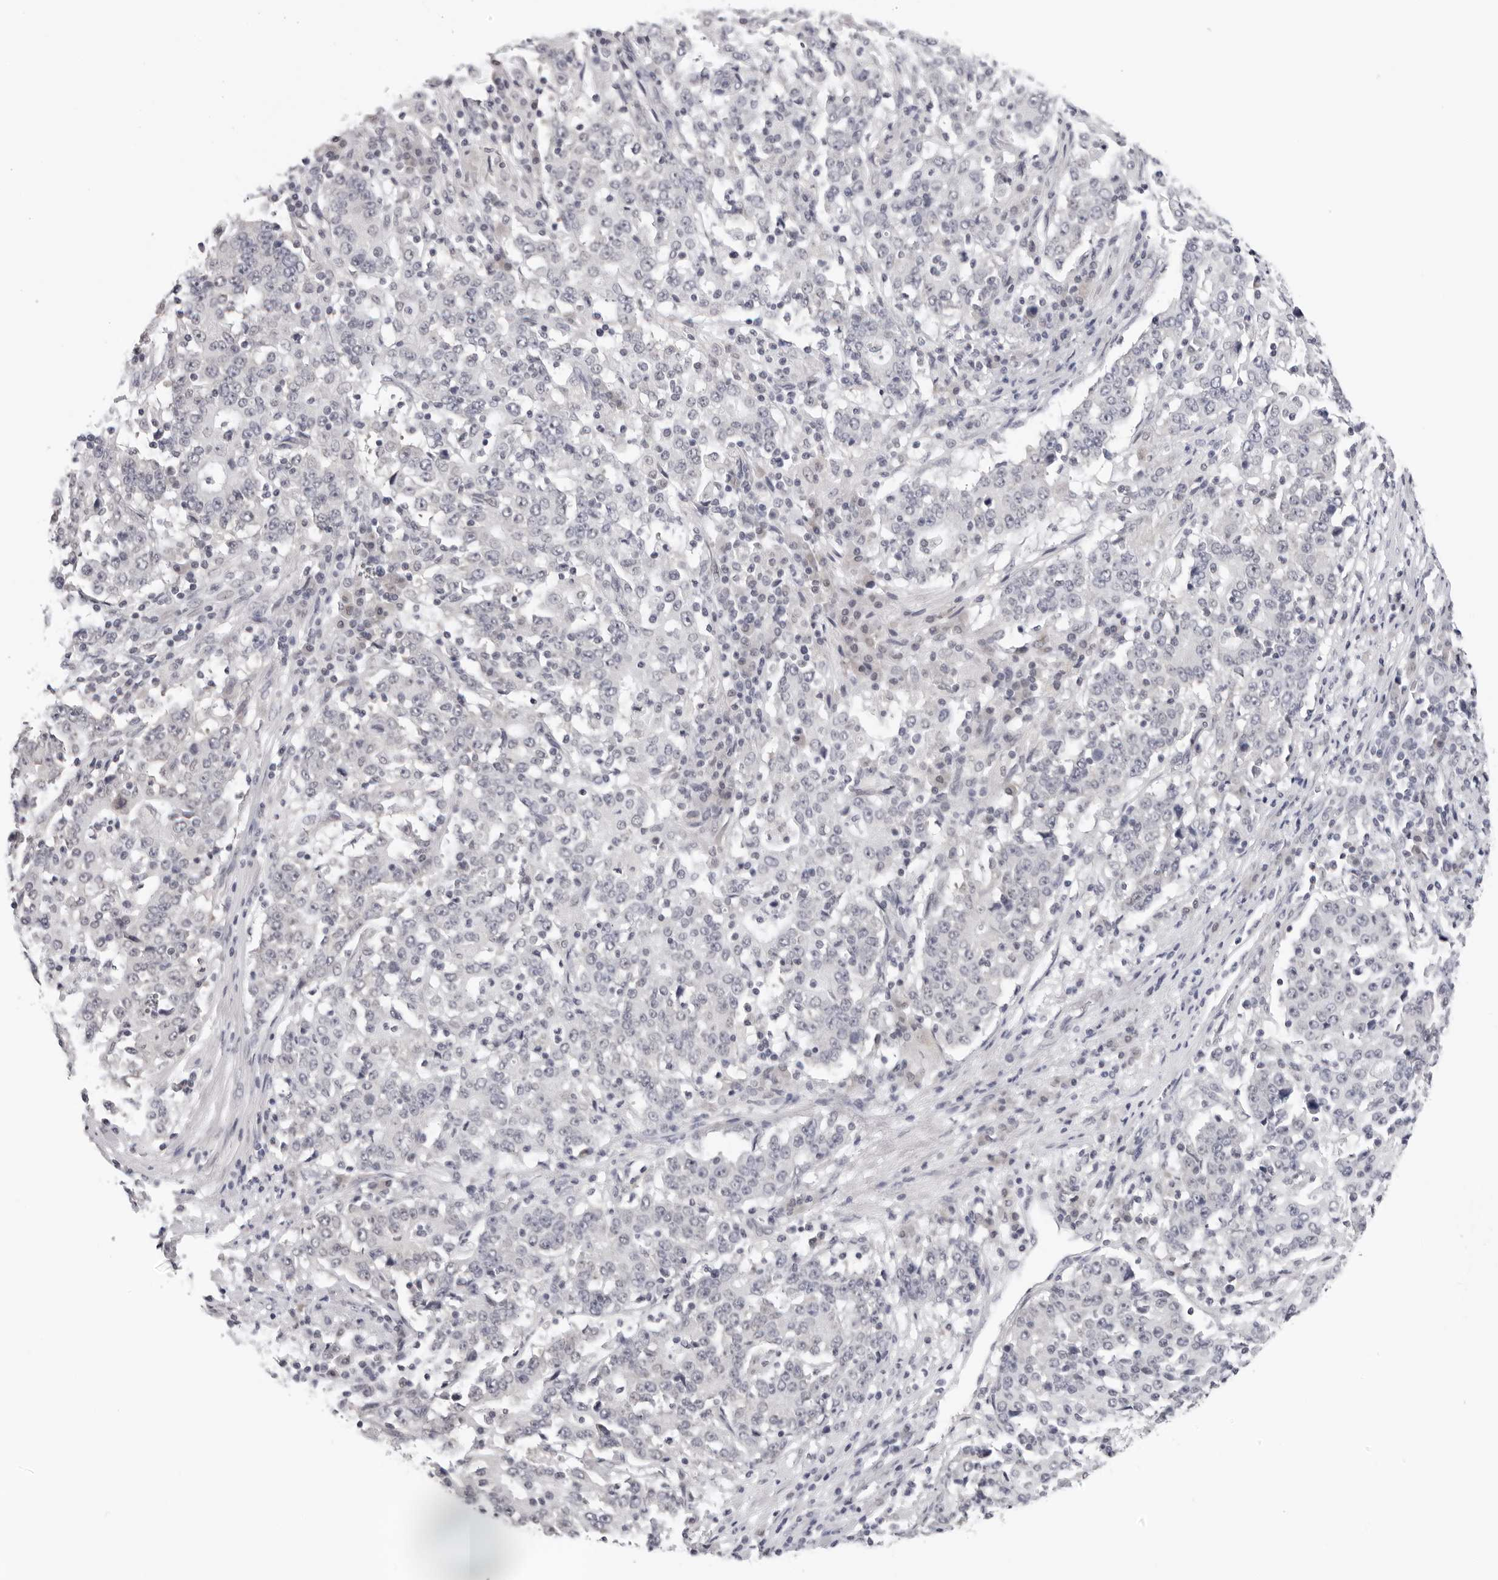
{"staining": {"intensity": "negative", "quantity": "none", "location": "none"}, "tissue": "stomach cancer", "cell_type": "Tumor cells", "image_type": "cancer", "snomed": [{"axis": "morphology", "description": "Adenocarcinoma, NOS"}, {"axis": "topography", "description": "Stomach"}], "caption": "Tumor cells show no significant protein positivity in stomach cancer (adenocarcinoma).", "gene": "PRUNE1", "patient": {"sex": "male", "age": 59}}